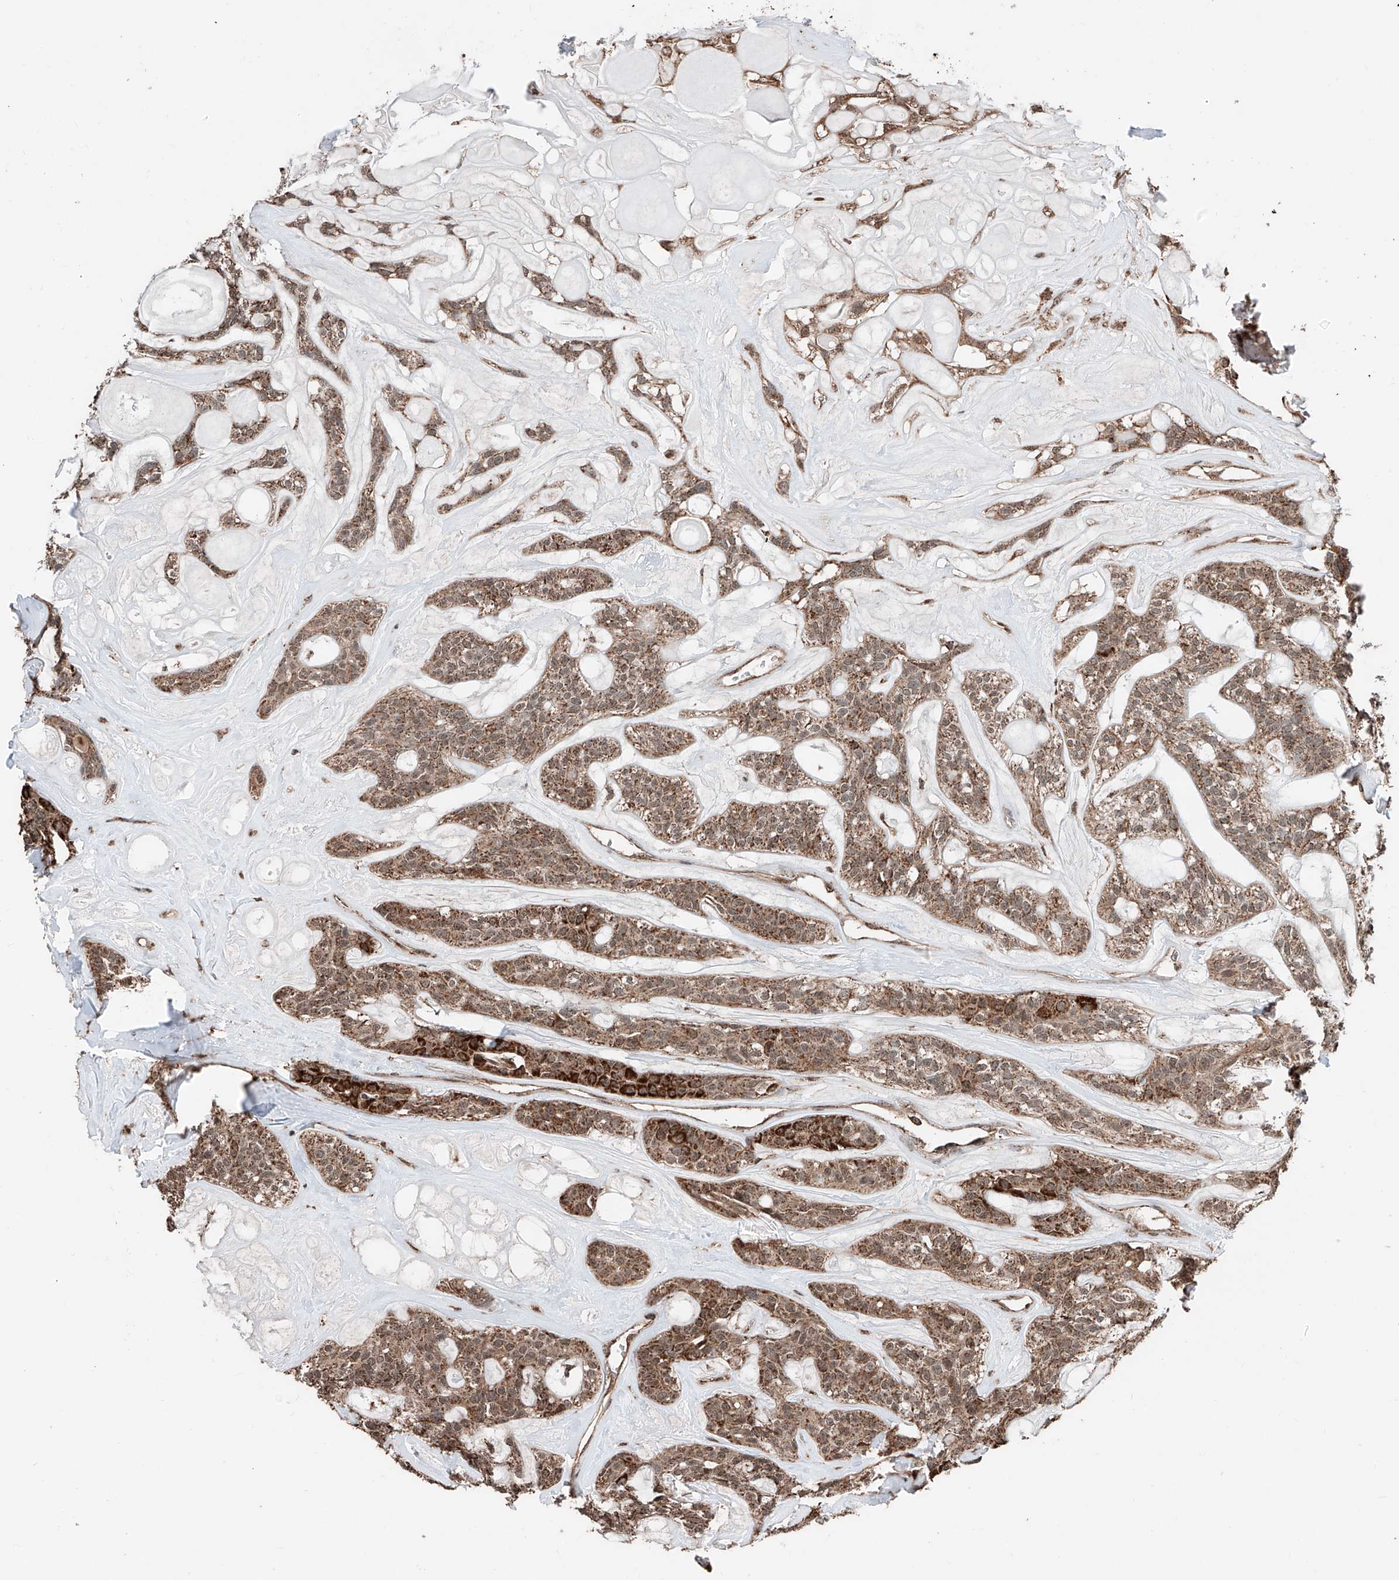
{"staining": {"intensity": "moderate", "quantity": ">75%", "location": "cytoplasmic/membranous"}, "tissue": "head and neck cancer", "cell_type": "Tumor cells", "image_type": "cancer", "snomed": [{"axis": "morphology", "description": "Adenocarcinoma, NOS"}, {"axis": "topography", "description": "Head-Neck"}], "caption": "Brown immunohistochemical staining in human adenocarcinoma (head and neck) demonstrates moderate cytoplasmic/membranous expression in about >75% of tumor cells.", "gene": "ZNF445", "patient": {"sex": "male", "age": 66}}